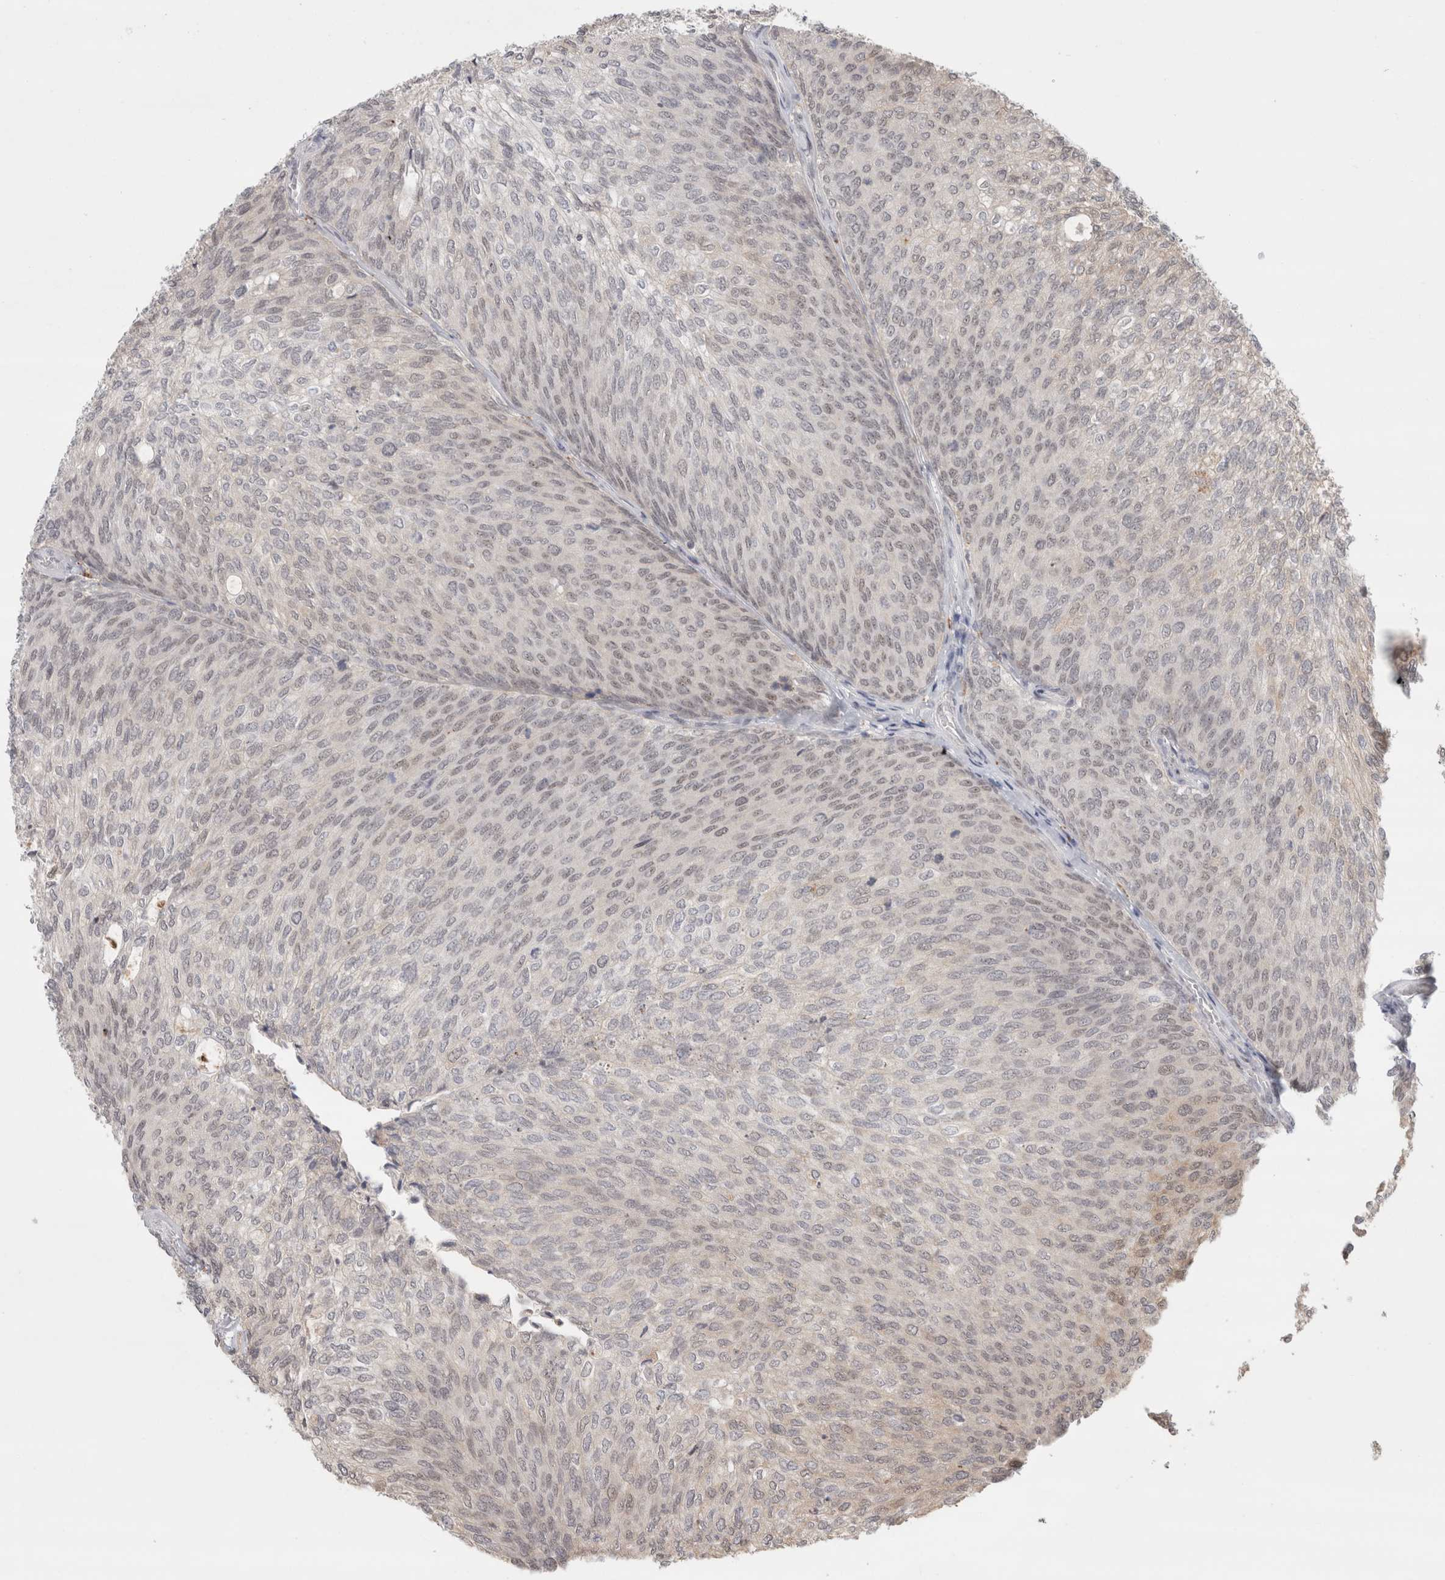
{"staining": {"intensity": "weak", "quantity": "25%-75%", "location": "nuclear"}, "tissue": "urothelial cancer", "cell_type": "Tumor cells", "image_type": "cancer", "snomed": [{"axis": "morphology", "description": "Urothelial carcinoma, Low grade"}, {"axis": "topography", "description": "Urinary bladder"}], "caption": "High-magnification brightfield microscopy of urothelial cancer stained with DAB (brown) and counterstained with hematoxylin (blue). tumor cells exhibit weak nuclear positivity is present in about25%-75% of cells.", "gene": "SENP6", "patient": {"sex": "female", "age": 79}}